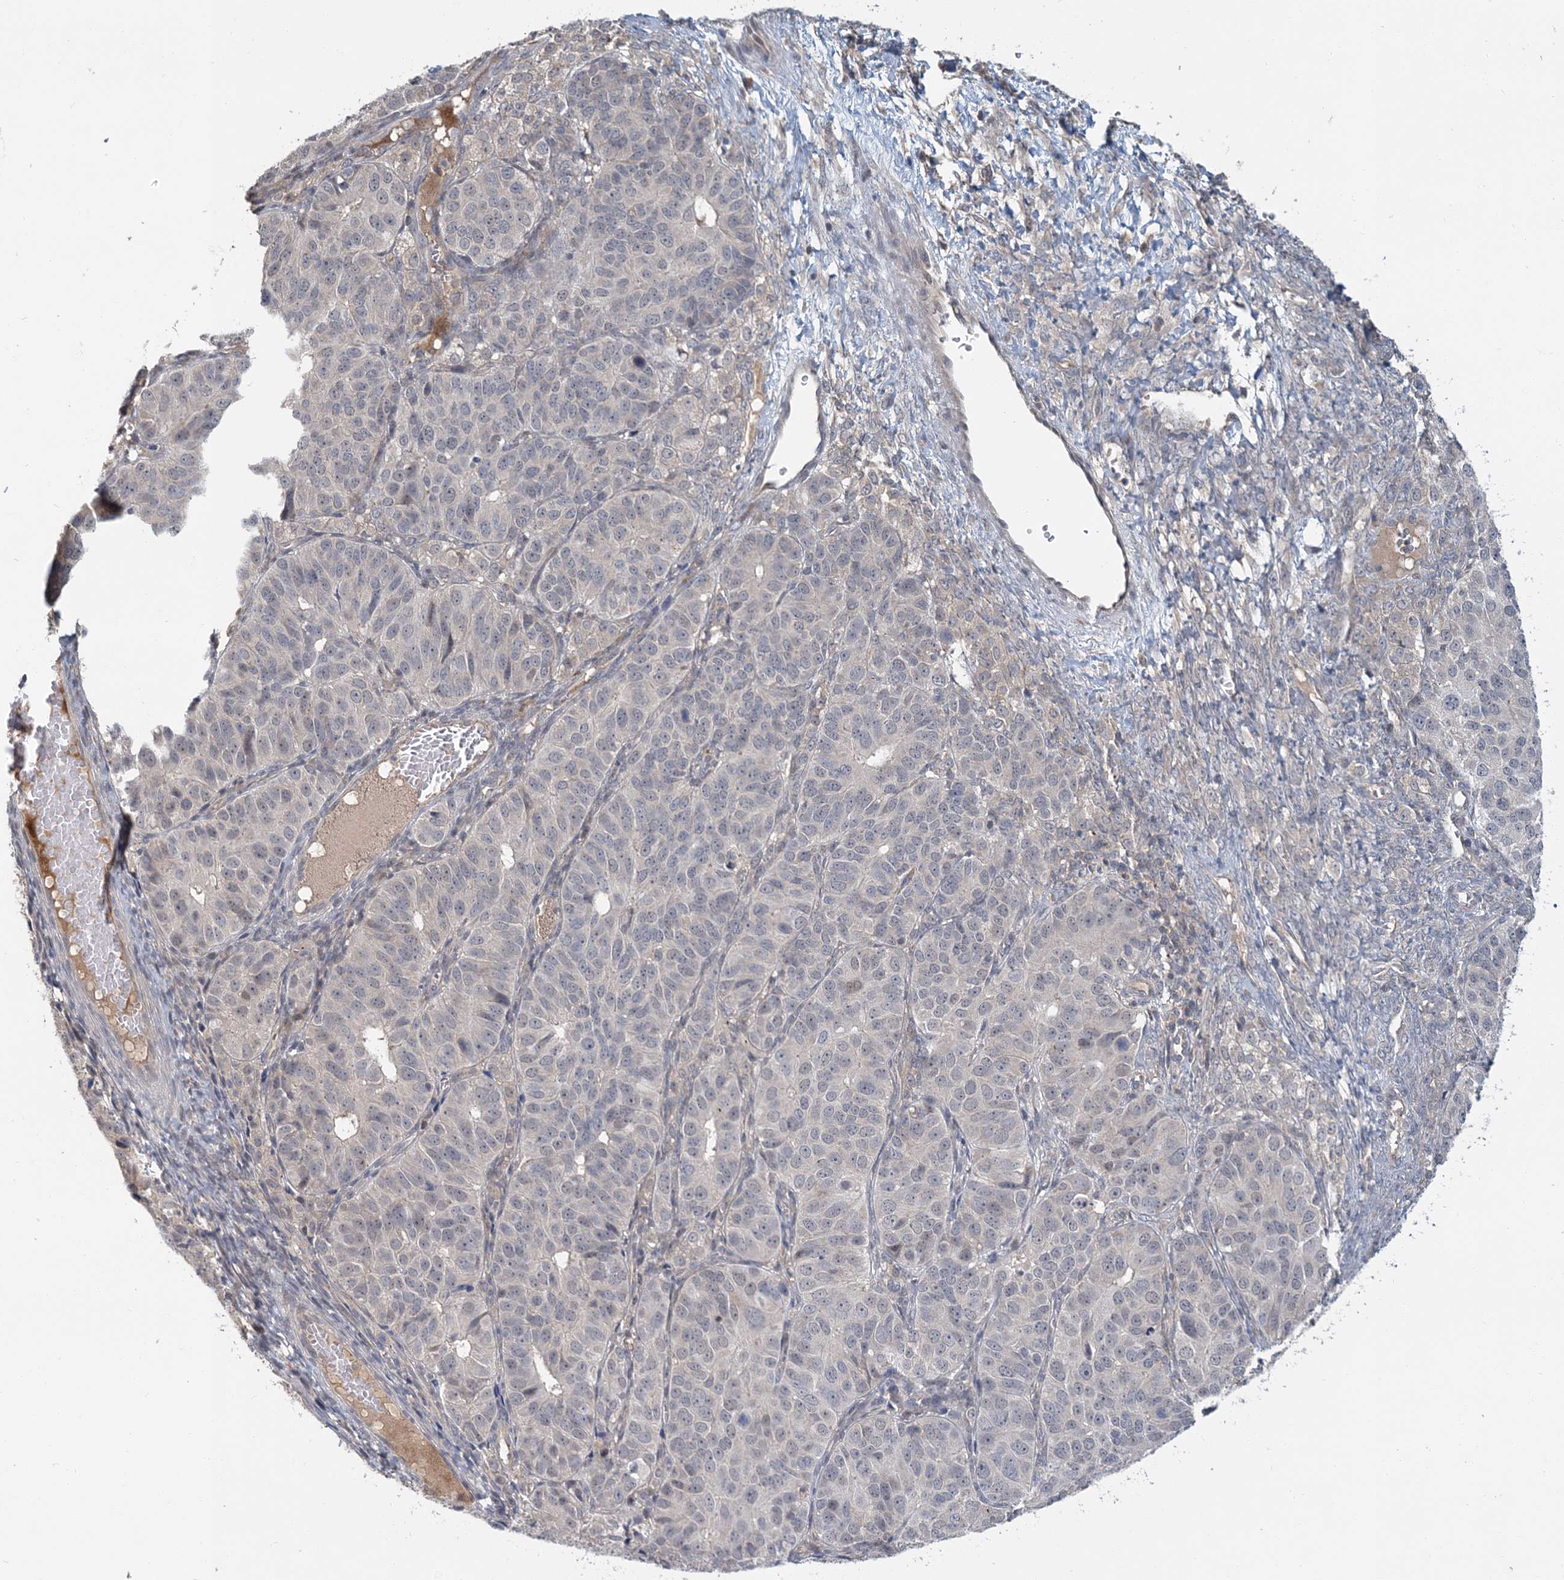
{"staining": {"intensity": "negative", "quantity": "none", "location": "none"}, "tissue": "ovarian cancer", "cell_type": "Tumor cells", "image_type": "cancer", "snomed": [{"axis": "morphology", "description": "Carcinoma, endometroid"}, {"axis": "topography", "description": "Ovary"}], "caption": "Immunohistochemical staining of human ovarian cancer exhibits no significant expression in tumor cells.", "gene": "RNF25", "patient": {"sex": "female", "age": 51}}